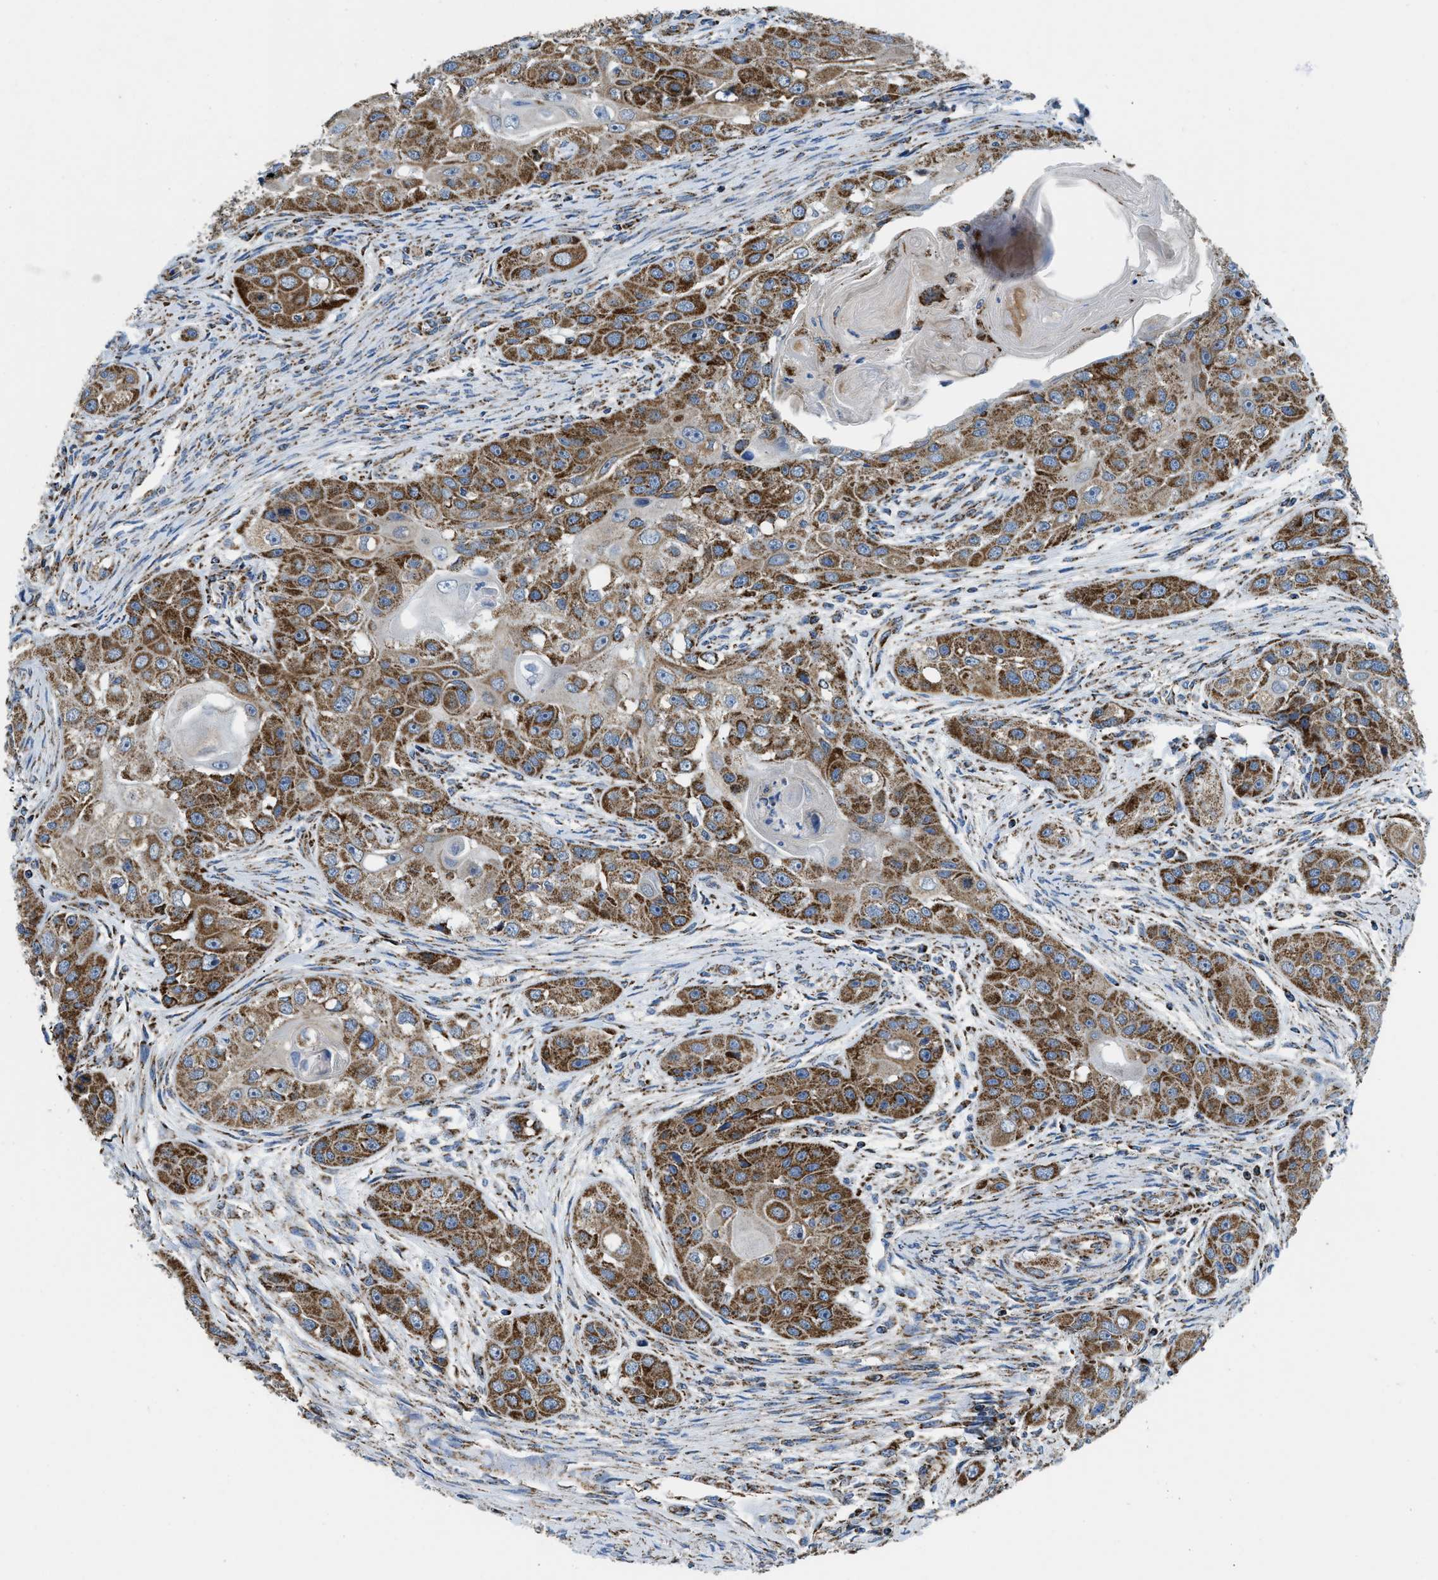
{"staining": {"intensity": "moderate", "quantity": ">75%", "location": "cytoplasmic/membranous"}, "tissue": "head and neck cancer", "cell_type": "Tumor cells", "image_type": "cancer", "snomed": [{"axis": "morphology", "description": "Normal tissue, NOS"}, {"axis": "morphology", "description": "Squamous cell carcinoma, NOS"}, {"axis": "topography", "description": "Skeletal muscle"}, {"axis": "topography", "description": "Head-Neck"}], "caption": "Human squamous cell carcinoma (head and neck) stained with a protein marker demonstrates moderate staining in tumor cells.", "gene": "STK33", "patient": {"sex": "male", "age": 51}}